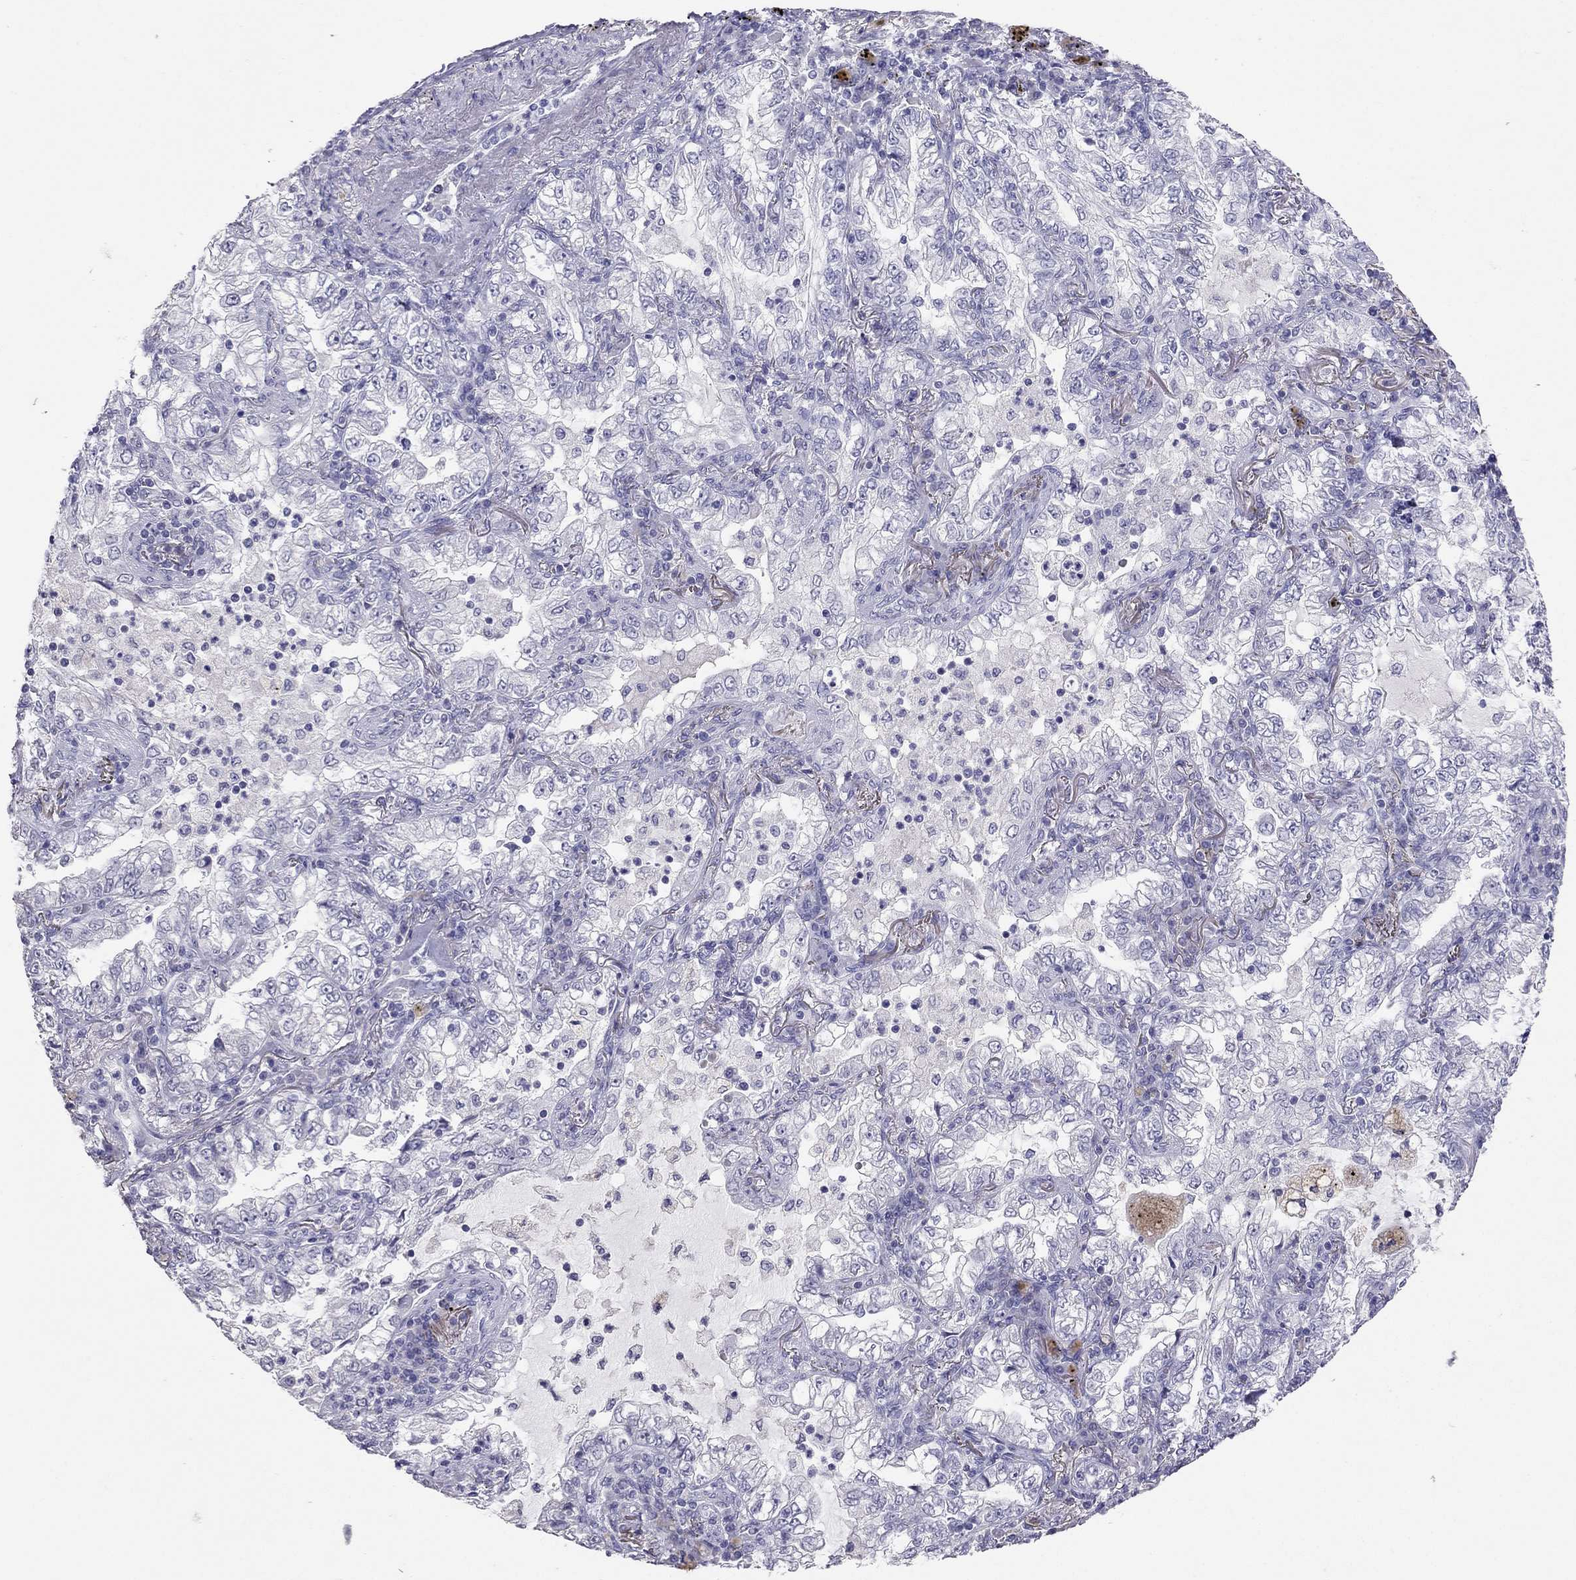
{"staining": {"intensity": "negative", "quantity": "none", "location": "none"}, "tissue": "lung cancer", "cell_type": "Tumor cells", "image_type": "cancer", "snomed": [{"axis": "morphology", "description": "Adenocarcinoma, NOS"}, {"axis": "topography", "description": "Lung"}], "caption": "High magnification brightfield microscopy of lung cancer (adenocarcinoma) stained with DAB (brown) and counterstained with hematoxylin (blue): tumor cells show no significant positivity.", "gene": "PSMB11", "patient": {"sex": "female", "age": 73}}